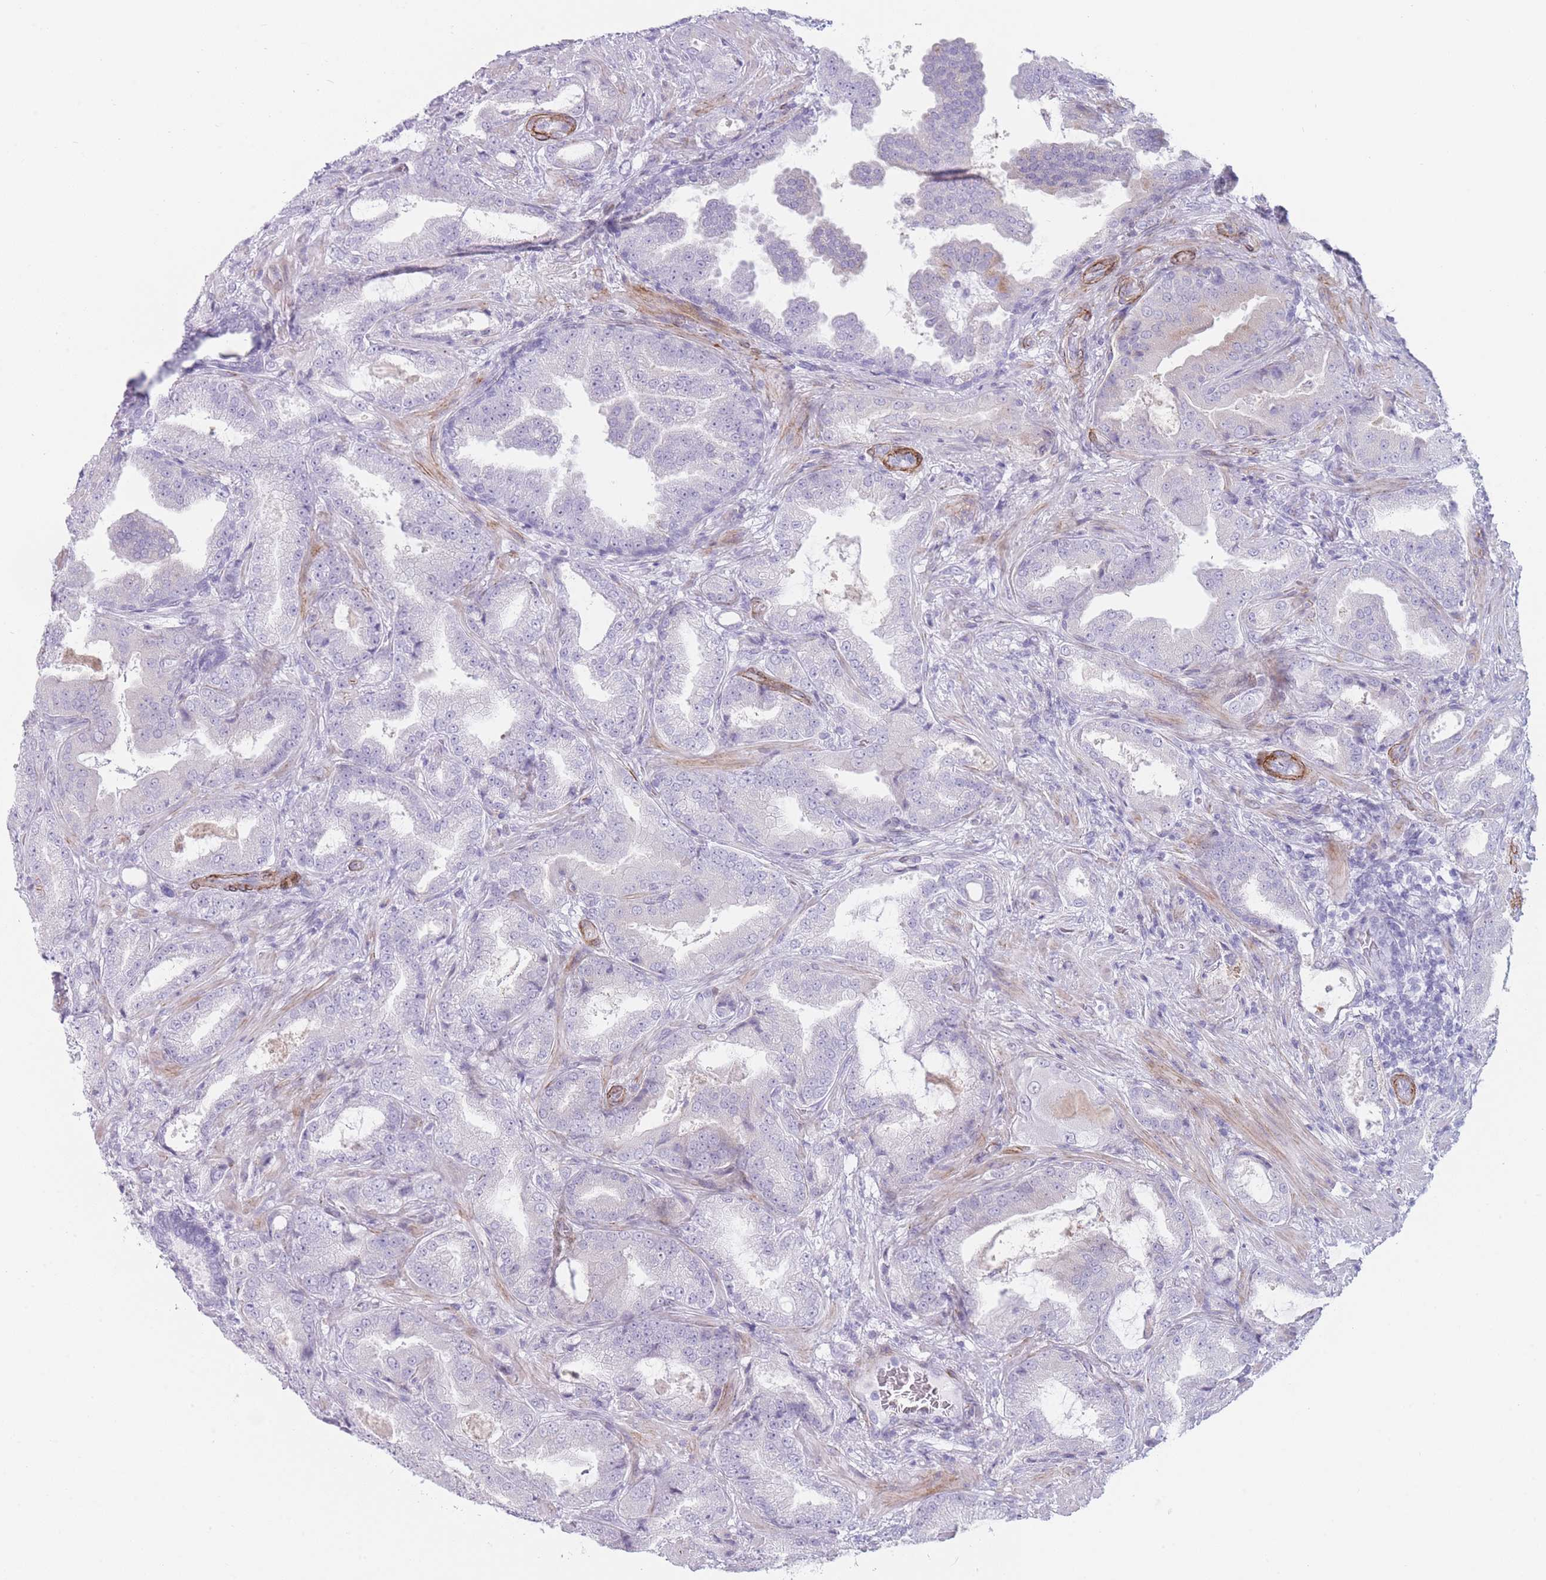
{"staining": {"intensity": "negative", "quantity": "none", "location": "none"}, "tissue": "prostate cancer", "cell_type": "Tumor cells", "image_type": "cancer", "snomed": [{"axis": "morphology", "description": "Adenocarcinoma, High grade"}, {"axis": "topography", "description": "Prostate"}], "caption": "DAB immunohistochemical staining of human prostate cancer (high-grade adenocarcinoma) exhibits no significant expression in tumor cells. The staining was performed using DAB to visualize the protein expression in brown, while the nuclei were stained in blue with hematoxylin (Magnification: 20x).", "gene": "IFNA6", "patient": {"sex": "male", "age": 68}}